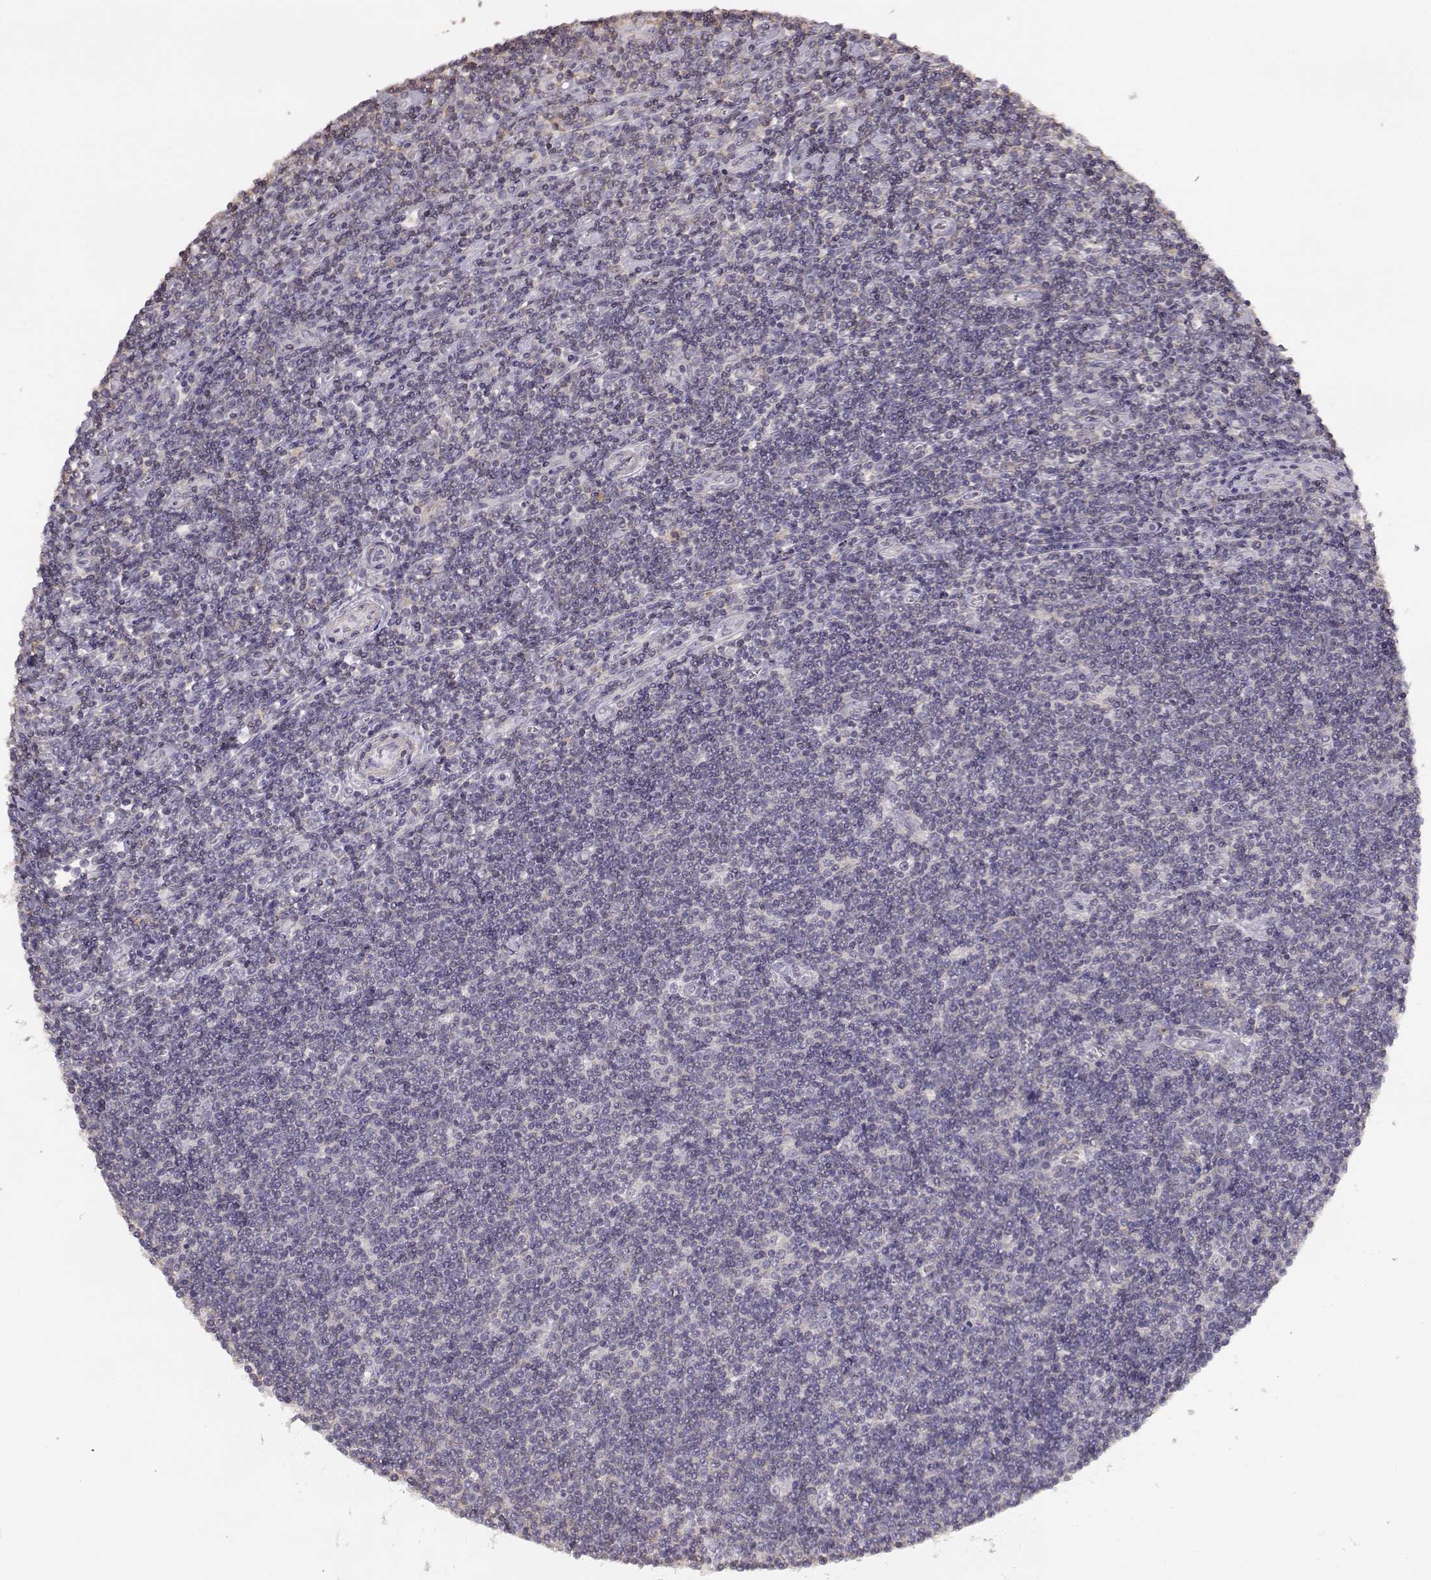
{"staining": {"intensity": "negative", "quantity": "none", "location": "none"}, "tissue": "lymphoma", "cell_type": "Tumor cells", "image_type": "cancer", "snomed": [{"axis": "morphology", "description": "Hodgkin's disease, NOS"}, {"axis": "topography", "description": "Lymph node"}], "caption": "Tumor cells are negative for brown protein staining in lymphoma.", "gene": "DAPL1", "patient": {"sex": "male", "age": 40}}